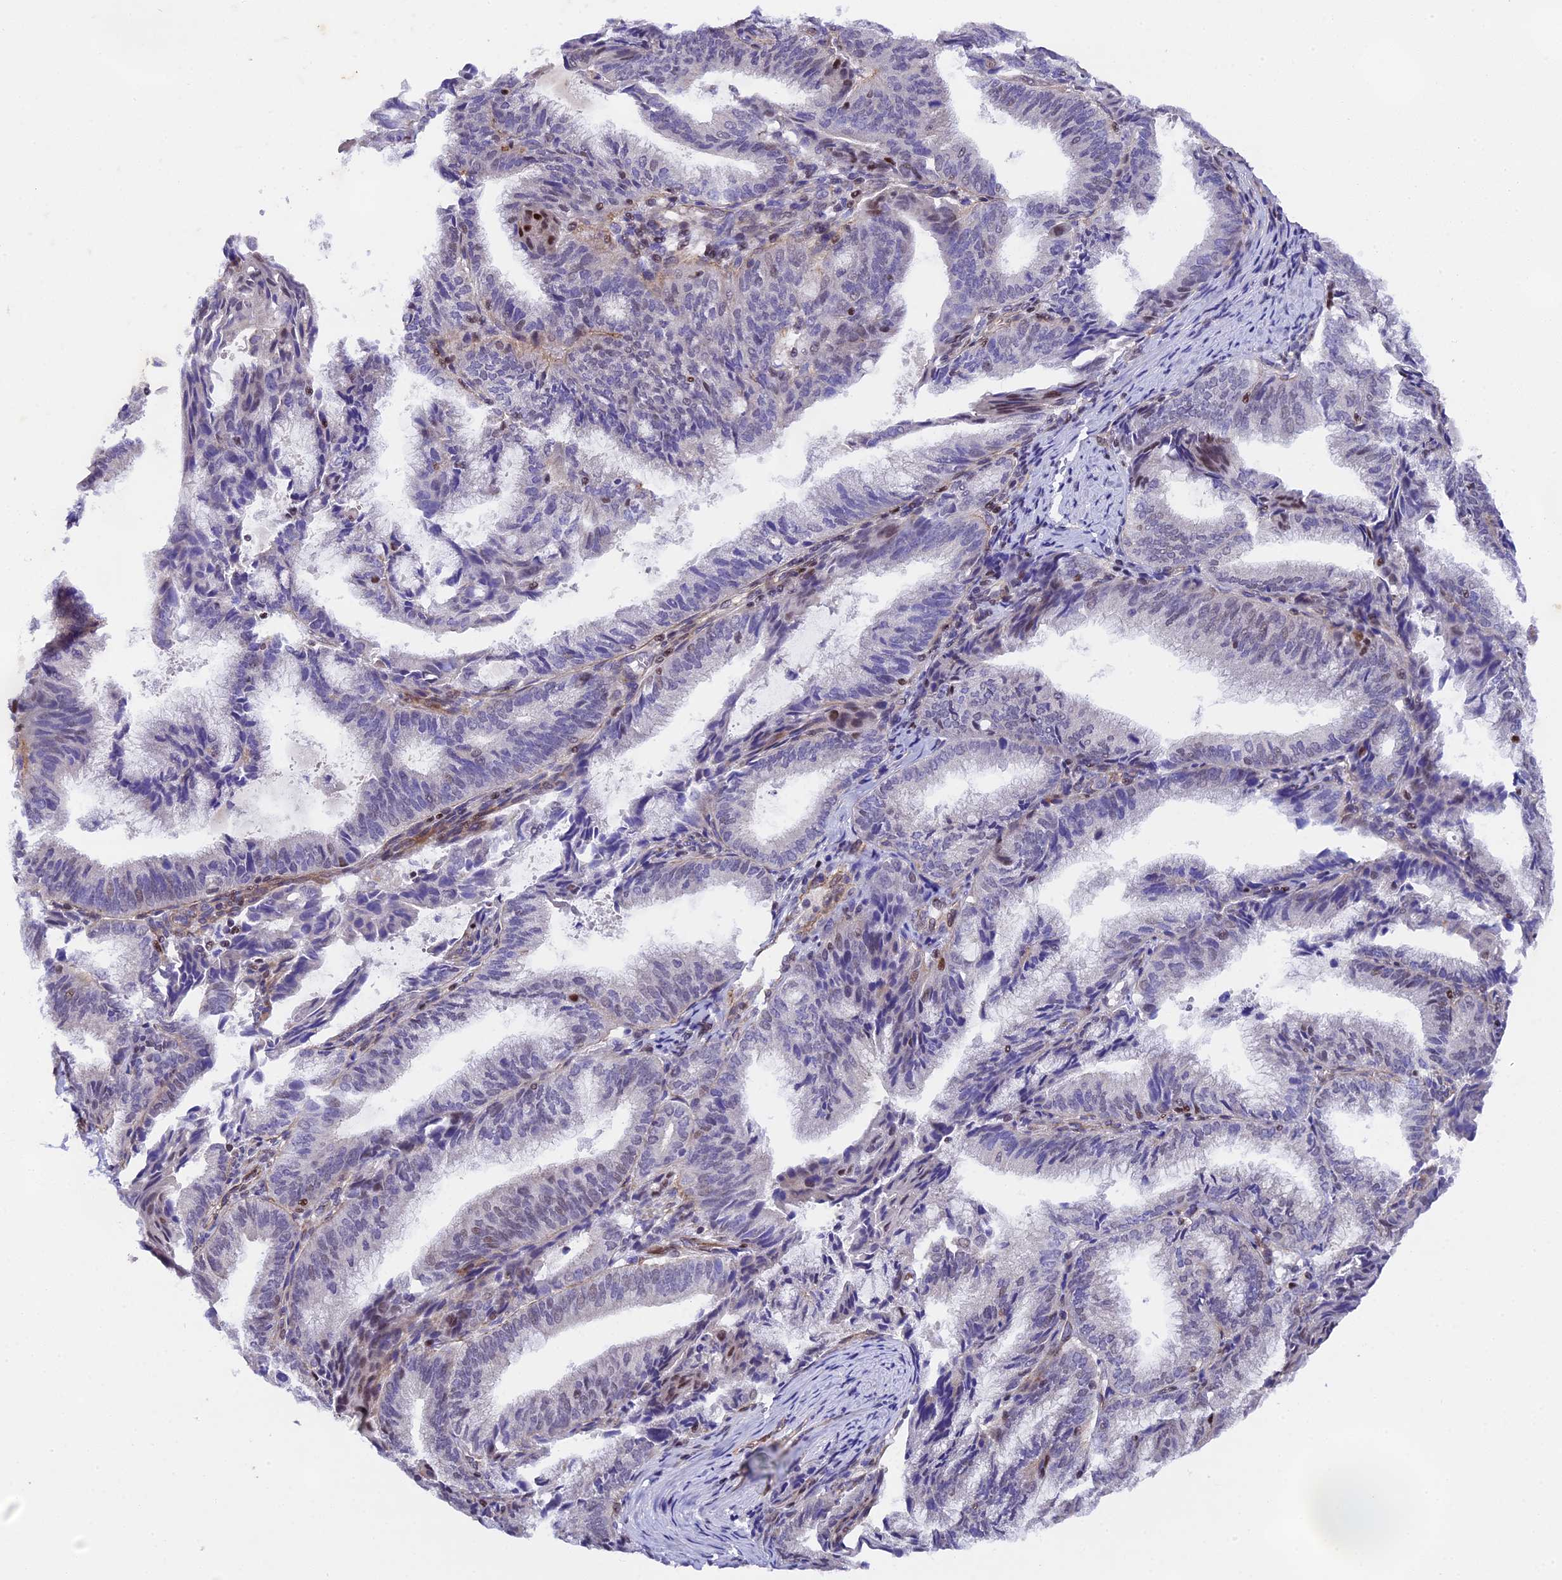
{"staining": {"intensity": "moderate", "quantity": "<25%", "location": "nuclear"}, "tissue": "endometrial cancer", "cell_type": "Tumor cells", "image_type": "cancer", "snomed": [{"axis": "morphology", "description": "Adenocarcinoma, NOS"}, {"axis": "topography", "description": "Endometrium"}], "caption": "Human endometrial cancer (adenocarcinoma) stained with a brown dye demonstrates moderate nuclear positive expression in approximately <25% of tumor cells.", "gene": "SP4", "patient": {"sex": "female", "age": 49}}